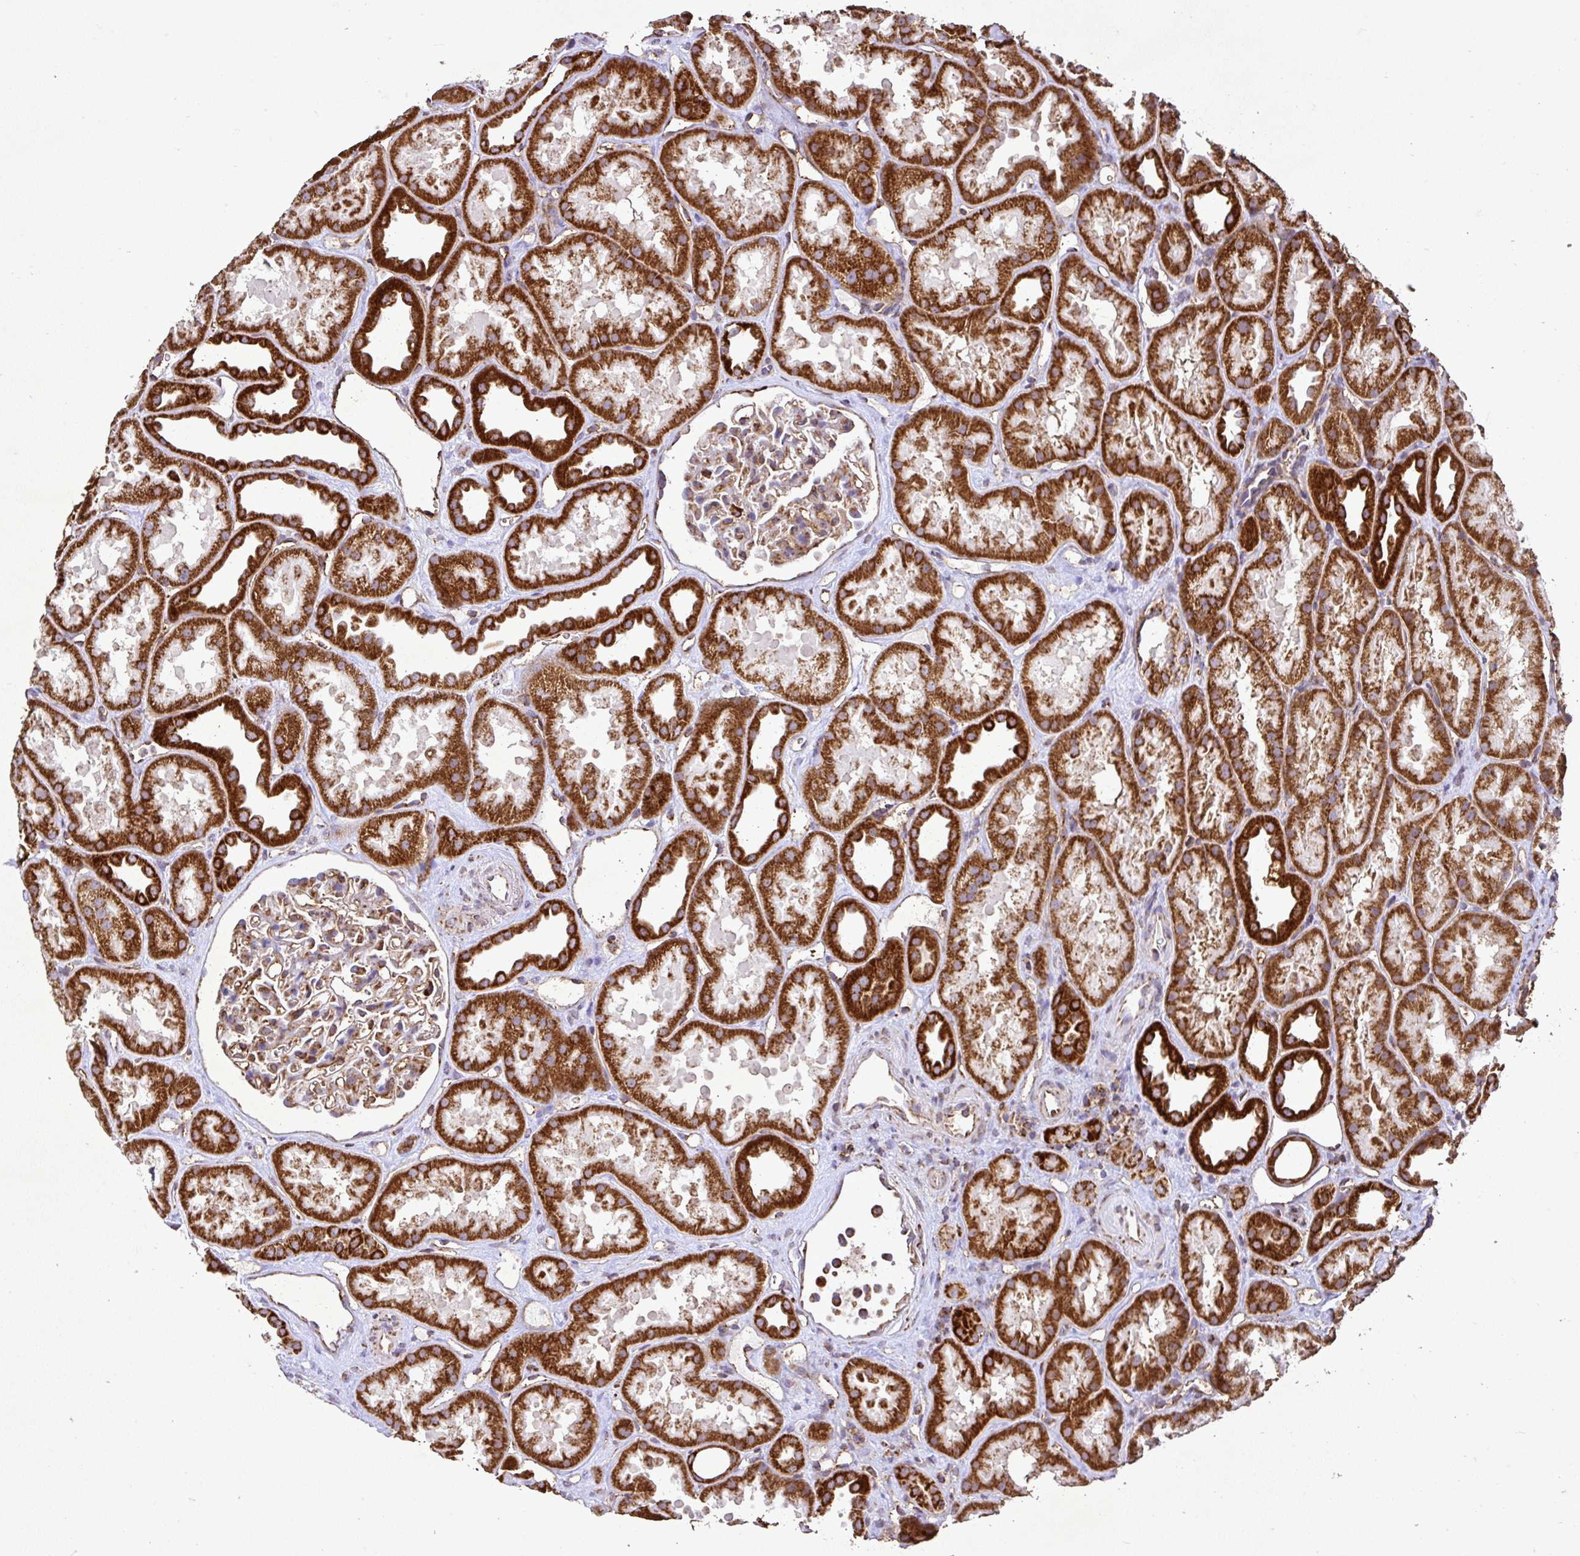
{"staining": {"intensity": "moderate", "quantity": "25%-75%", "location": "cytoplasmic/membranous"}, "tissue": "kidney", "cell_type": "Cells in glomeruli", "image_type": "normal", "snomed": [{"axis": "morphology", "description": "Normal tissue, NOS"}, {"axis": "topography", "description": "Kidney"}], "caption": "Immunohistochemical staining of unremarkable human kidney displays moderate cytoplasmic/membranous protein expression in about 25%-75% of cells in glomeruli.", "gene": "AGK", "patient": {"sex": "male", "age": 61}}